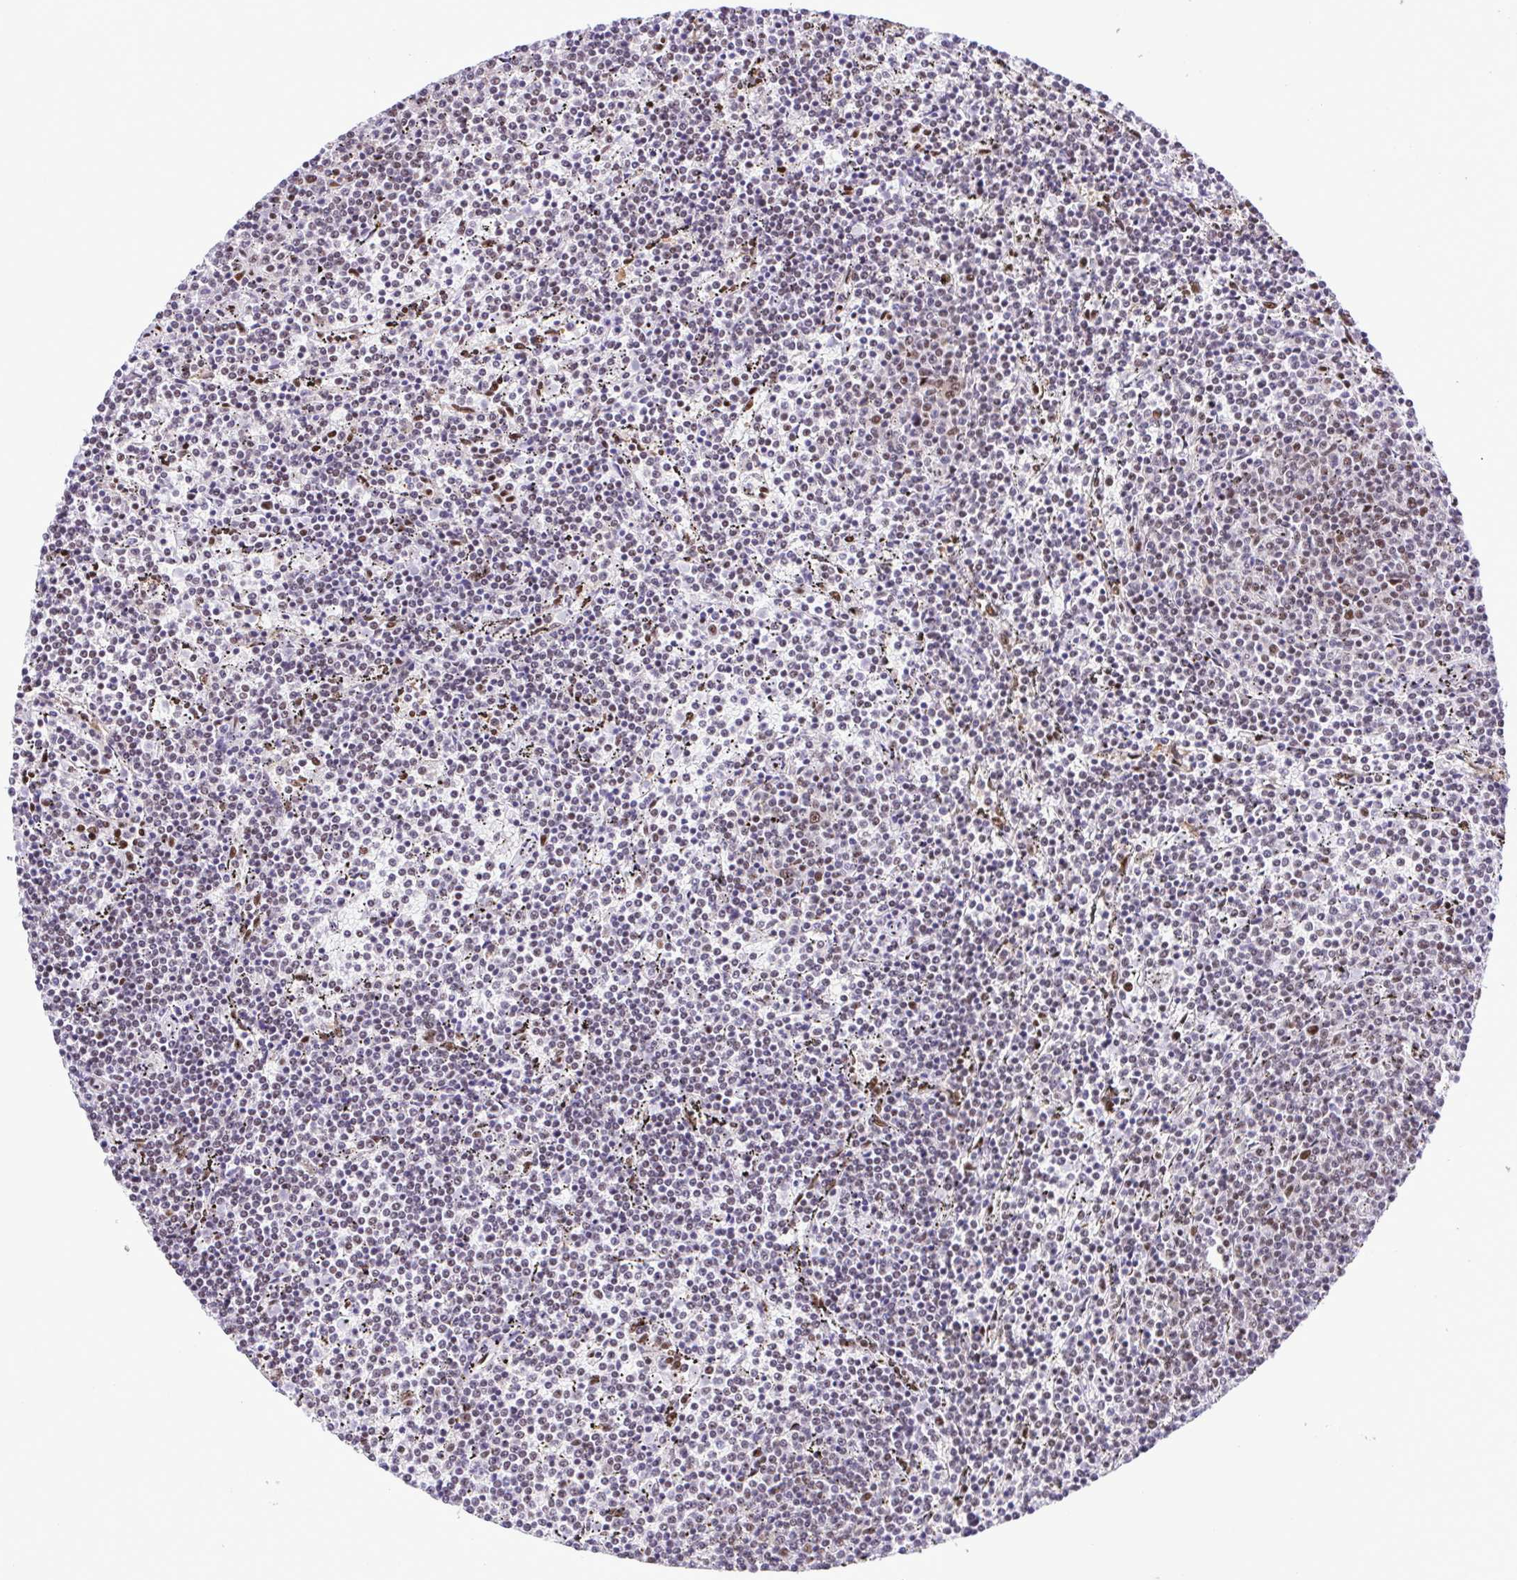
{"staining": {"intensity": "negative", "quantity": "none", "location": "none"}, "tissue": "lymphoma", "cell_type": "Tumor cells", "image_type": "cancer", "snomed": [{"axis": "morphology", "description": "Malignant lymphoma, non-Hodgkin's type, Low grade"}, {"axis": "topography", "description": "Spleen"}], "caption": "Immunohistochemical staining of human malignant lymphoma, non-Hodgkin's type (low-grade) displays no significant positivity in tumor cells.", "gene": "TRIM28", "patient": {"sex": "female", "age": 50}}